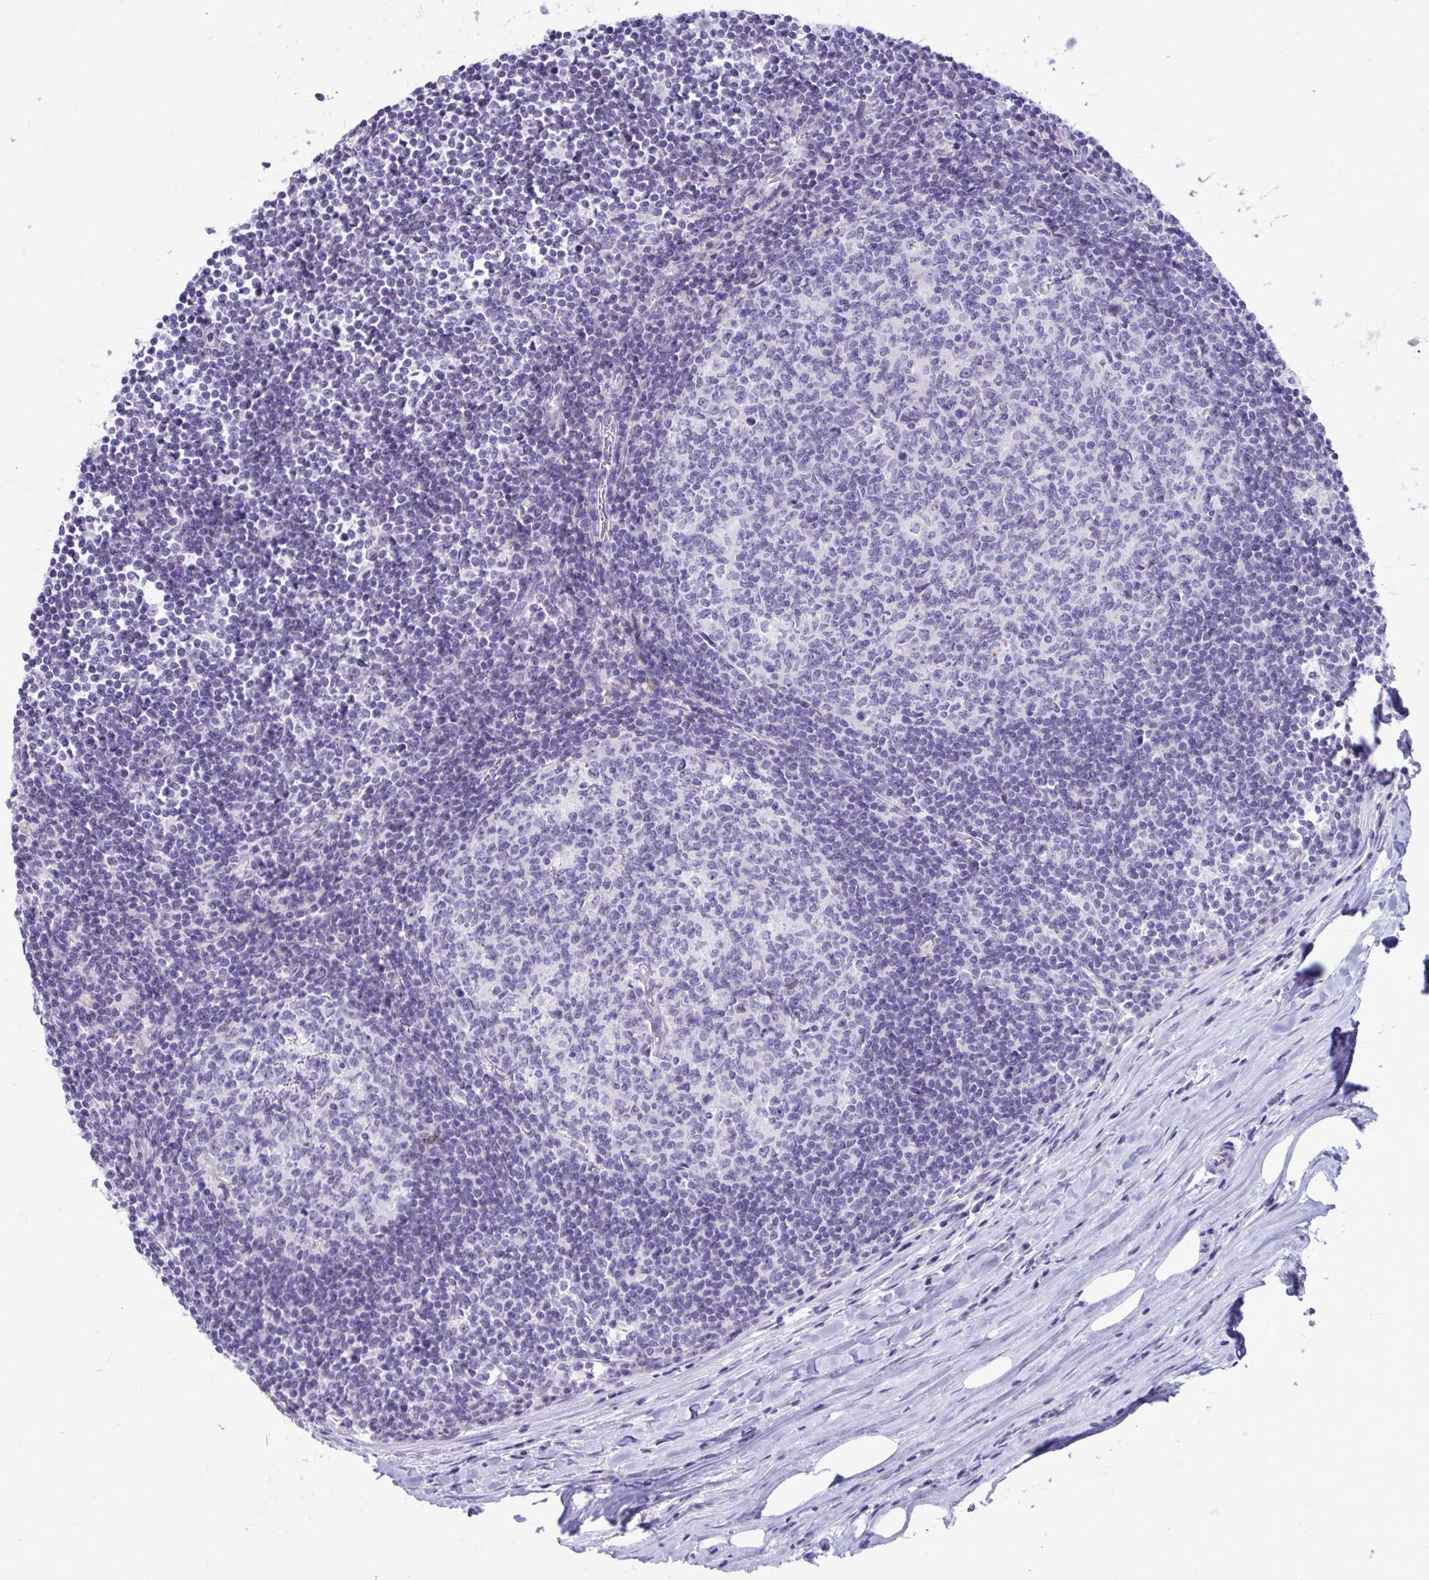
{"staining": {"intensity": "negative", "quantity": "none", "location": "none"}, "tissue": "lymph node", "cell_type": "Germinal center cells", "image_type": "normal", "snomed": [{"axis": "morphology", "description": "Normal tissue, NOS"}, {"axis": "topography", "description": "Lymph node"}], "caption": "DAB immunohistochemical staining of normal lymph node demonstrates no significant positivity in germinal center cells.", "gene": "LCN15", "patient": {"sex": "male", "age": 67}}